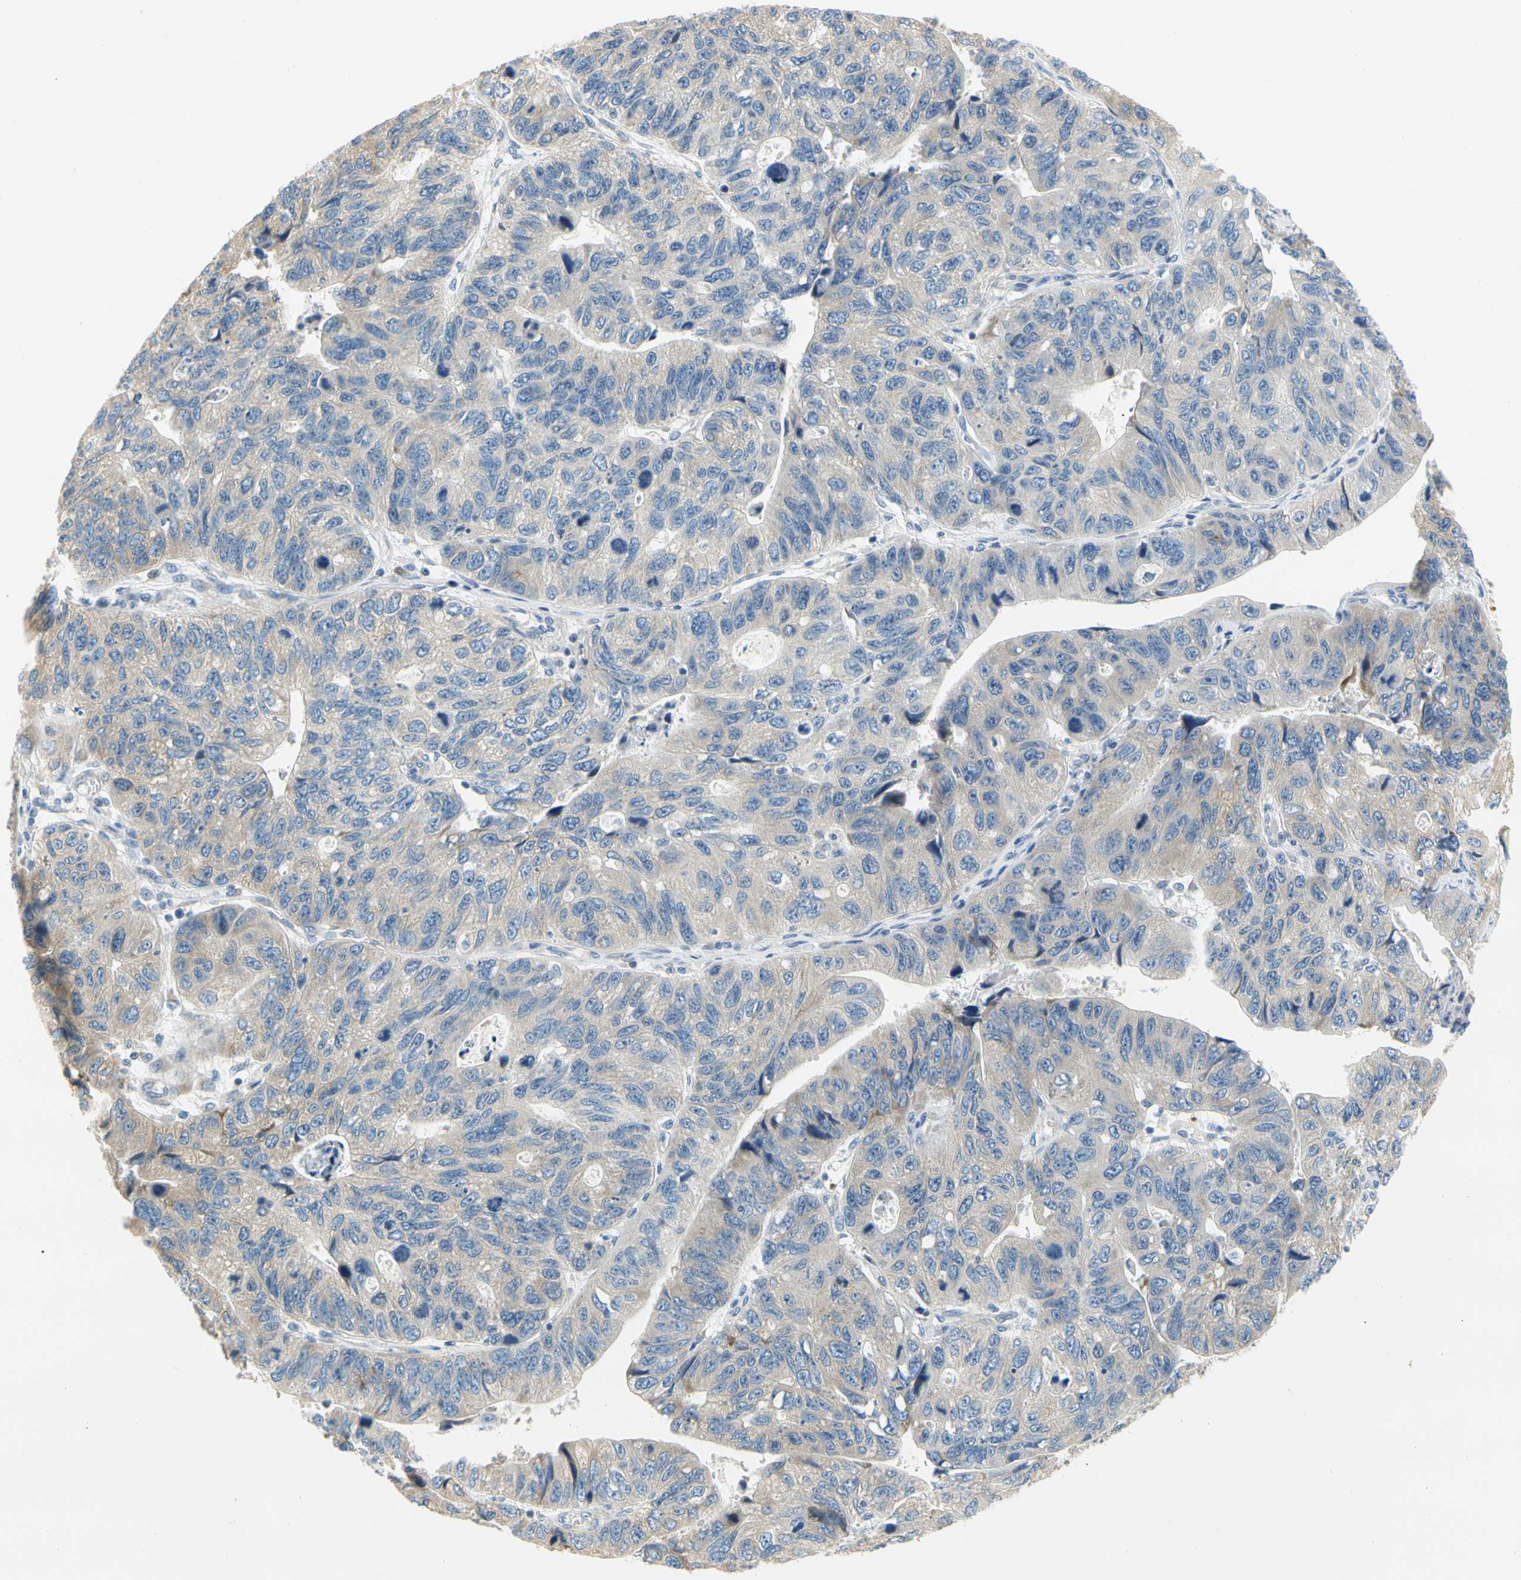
{"staining": {"intensity": "moderate", "quantity": "25%-75%", "location": "cytoplasmic/membranous"}, "tissue": "stomach cancer", "cell_type": "Tumor cells", "image_type": "cancer", "snomed": [{"axis": "morphology", "description": "Adenocarcinoma, NOS"}, {"axis": "topography", "description": "Stomach"}], "caption": "Protein expression by immunohistochemistry reveals moderate cytoplasmic/membranous positivity in approximately 25%-75% of tumor cells in stomach cancer (adenocarcinoma).", "gene": "LRRC47", "patient": {"sex": "male", "age": 59}}